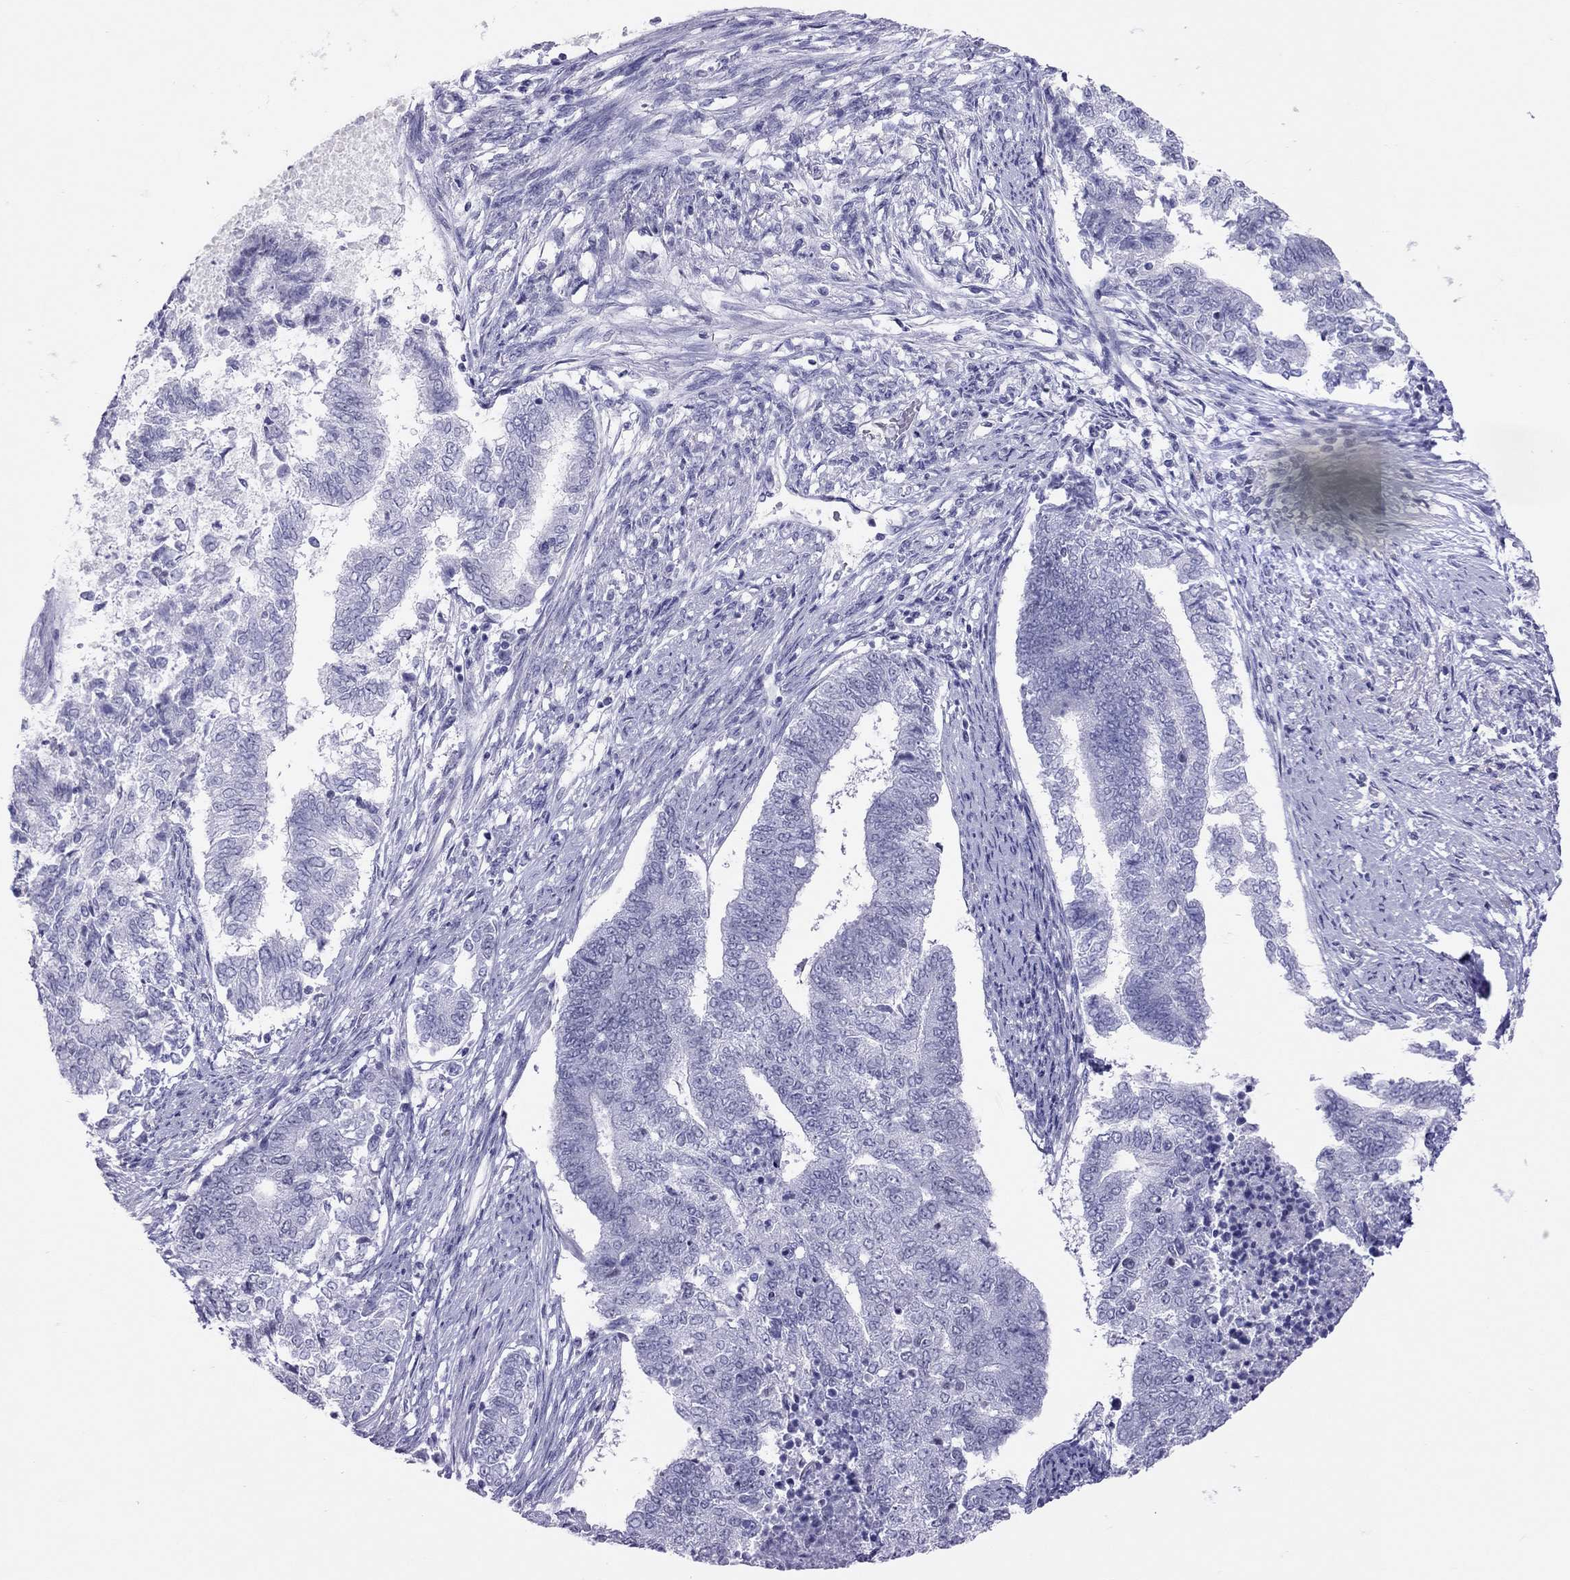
{"staining": {"intensity": "negative", "quantity": "none", "location": "none"}, "tissue": "endometrial cancer", "cell_type": "Tumor cells", "image_type": "cancer", "snomed": [{"axis": "morphology", "description": "Adenocarcinoma, NOS"}, {"axis": "topography", "description": "Endometrium"}], "caption": "High magnification brightfield microscopy of endometrial cancer (adenocarcinoma) stained with DAB (brown) and counterstained with hematoxylin (blue): tumor cells show no significant staining. (Immunohistochemistry, brightfield microscopy, high magnification).", "gene": "JHY", "patient": {"sex": "female", "age": 65}}